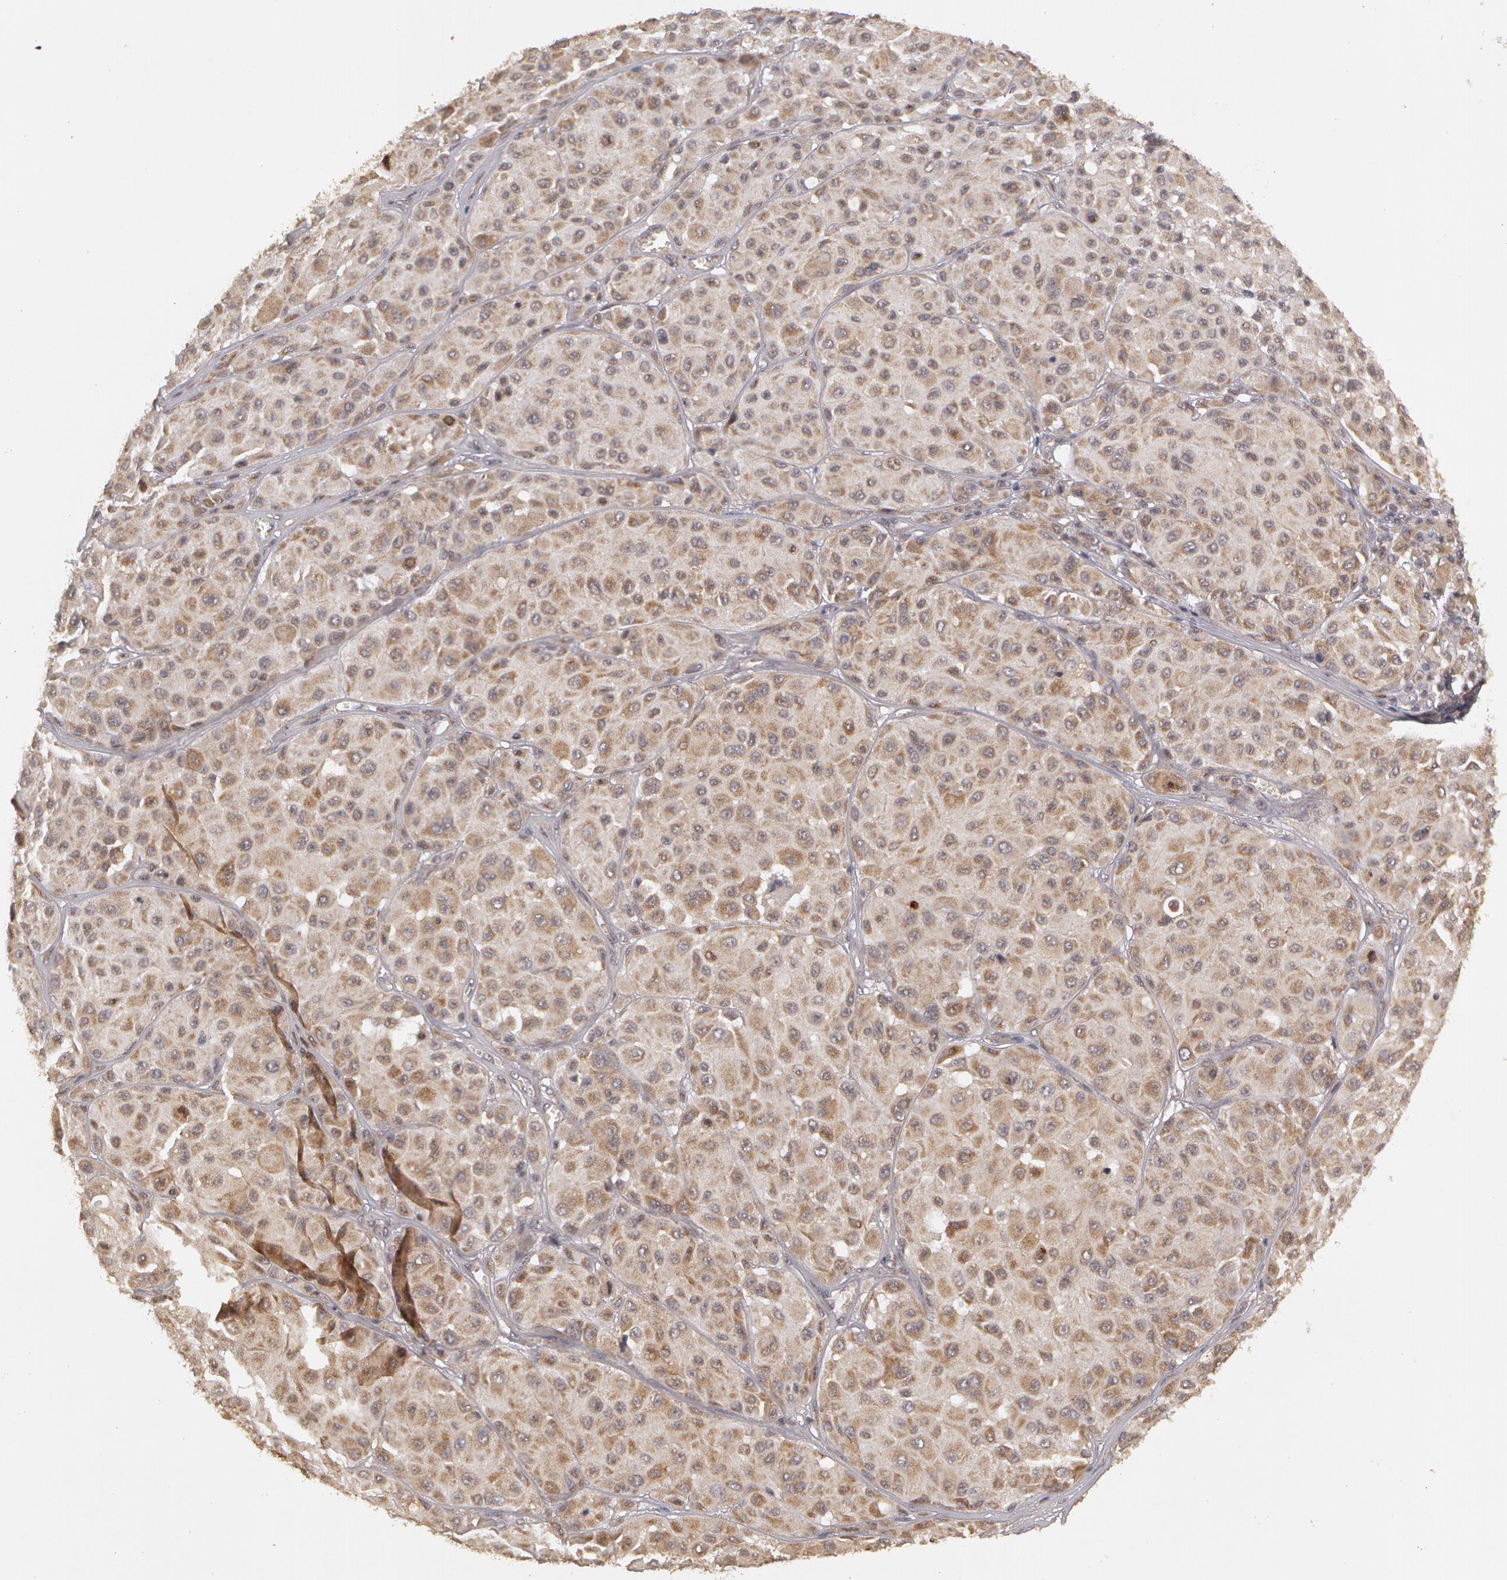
{"staining": {"intensity": "strong", "quantity": "25%-75%", "location": "cytoplasmic/membranous"}, "tissue": "melanoma", "cell_type": "Tumor cells", "image_type": "cancer", "snomed": [{"axis": "morphology", "description": "Malignant melanoma, NOS"}, {"axis": "topography", "description": "Skin"}], "caption": "The micrograph reveals immunohistochemical staining of malignant melanoma. There is strong cytoplasmic/membranous expression is identified in approximately 25%-75% of tumor cells. (DAB IHC with brightfield microscopy, high magnification).", "gene": "GLIS1", "patient": {"sex": "male", "age": 36}}